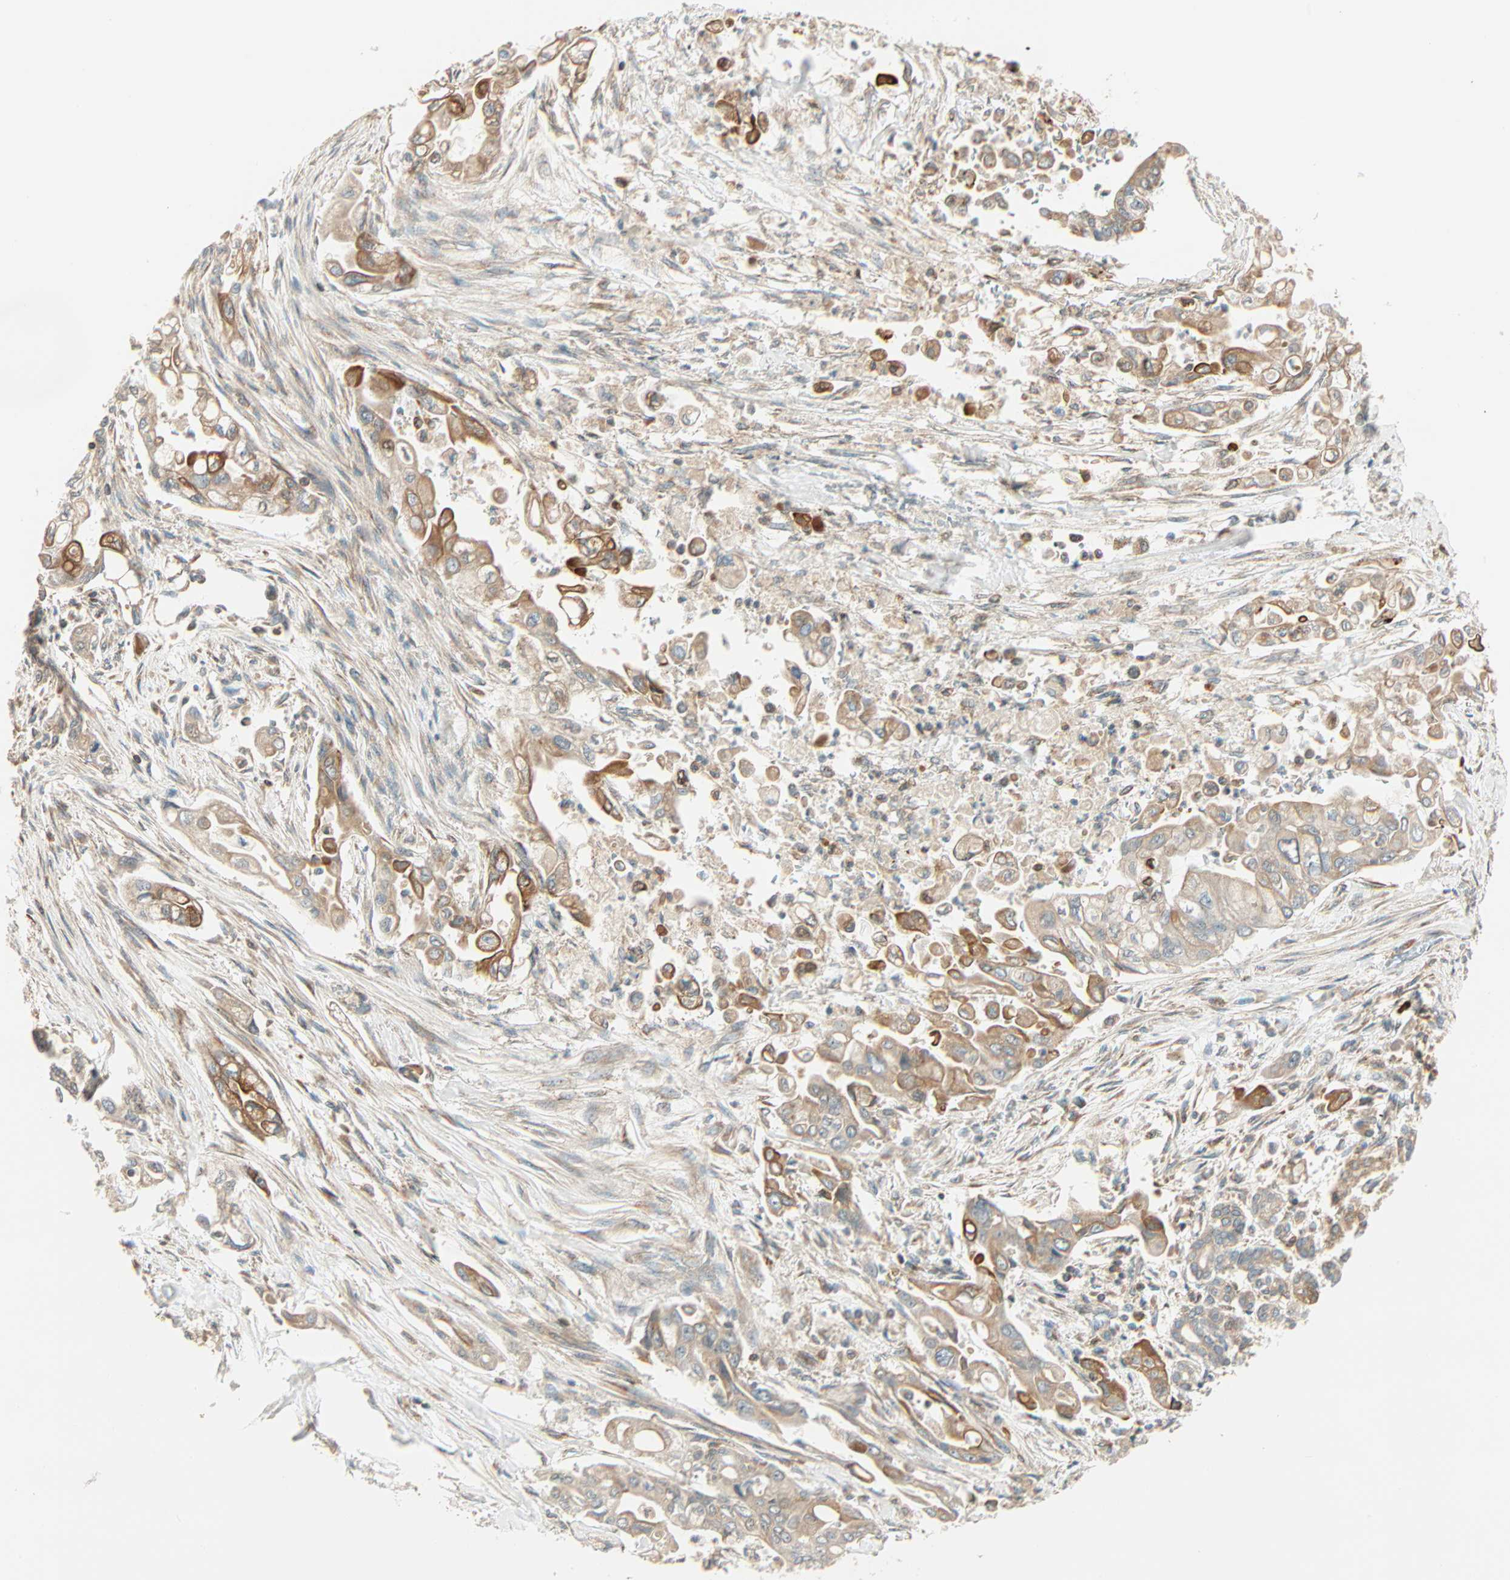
{"staining": {"intensity": "moderate", "quantity": ">75%", "location": "cytoplasmic/membranous"}, "tissue": "pancreatic cancer", "cell_type": "Tumor cells", "image_type": "cancer", "snomed": [{"axis": "morphology", "description": "Normal tissue, NOS"}, {"axis": "topography", "description": "Pancreas"}], "caption": "Pancreatic cancer stained with a brown dye displays moderate cytoplasmic/membranous positive expression in about >75% of tumor cells.", "gene": "PNPLA6", "patient": {"sex": "male", "age": 42}}